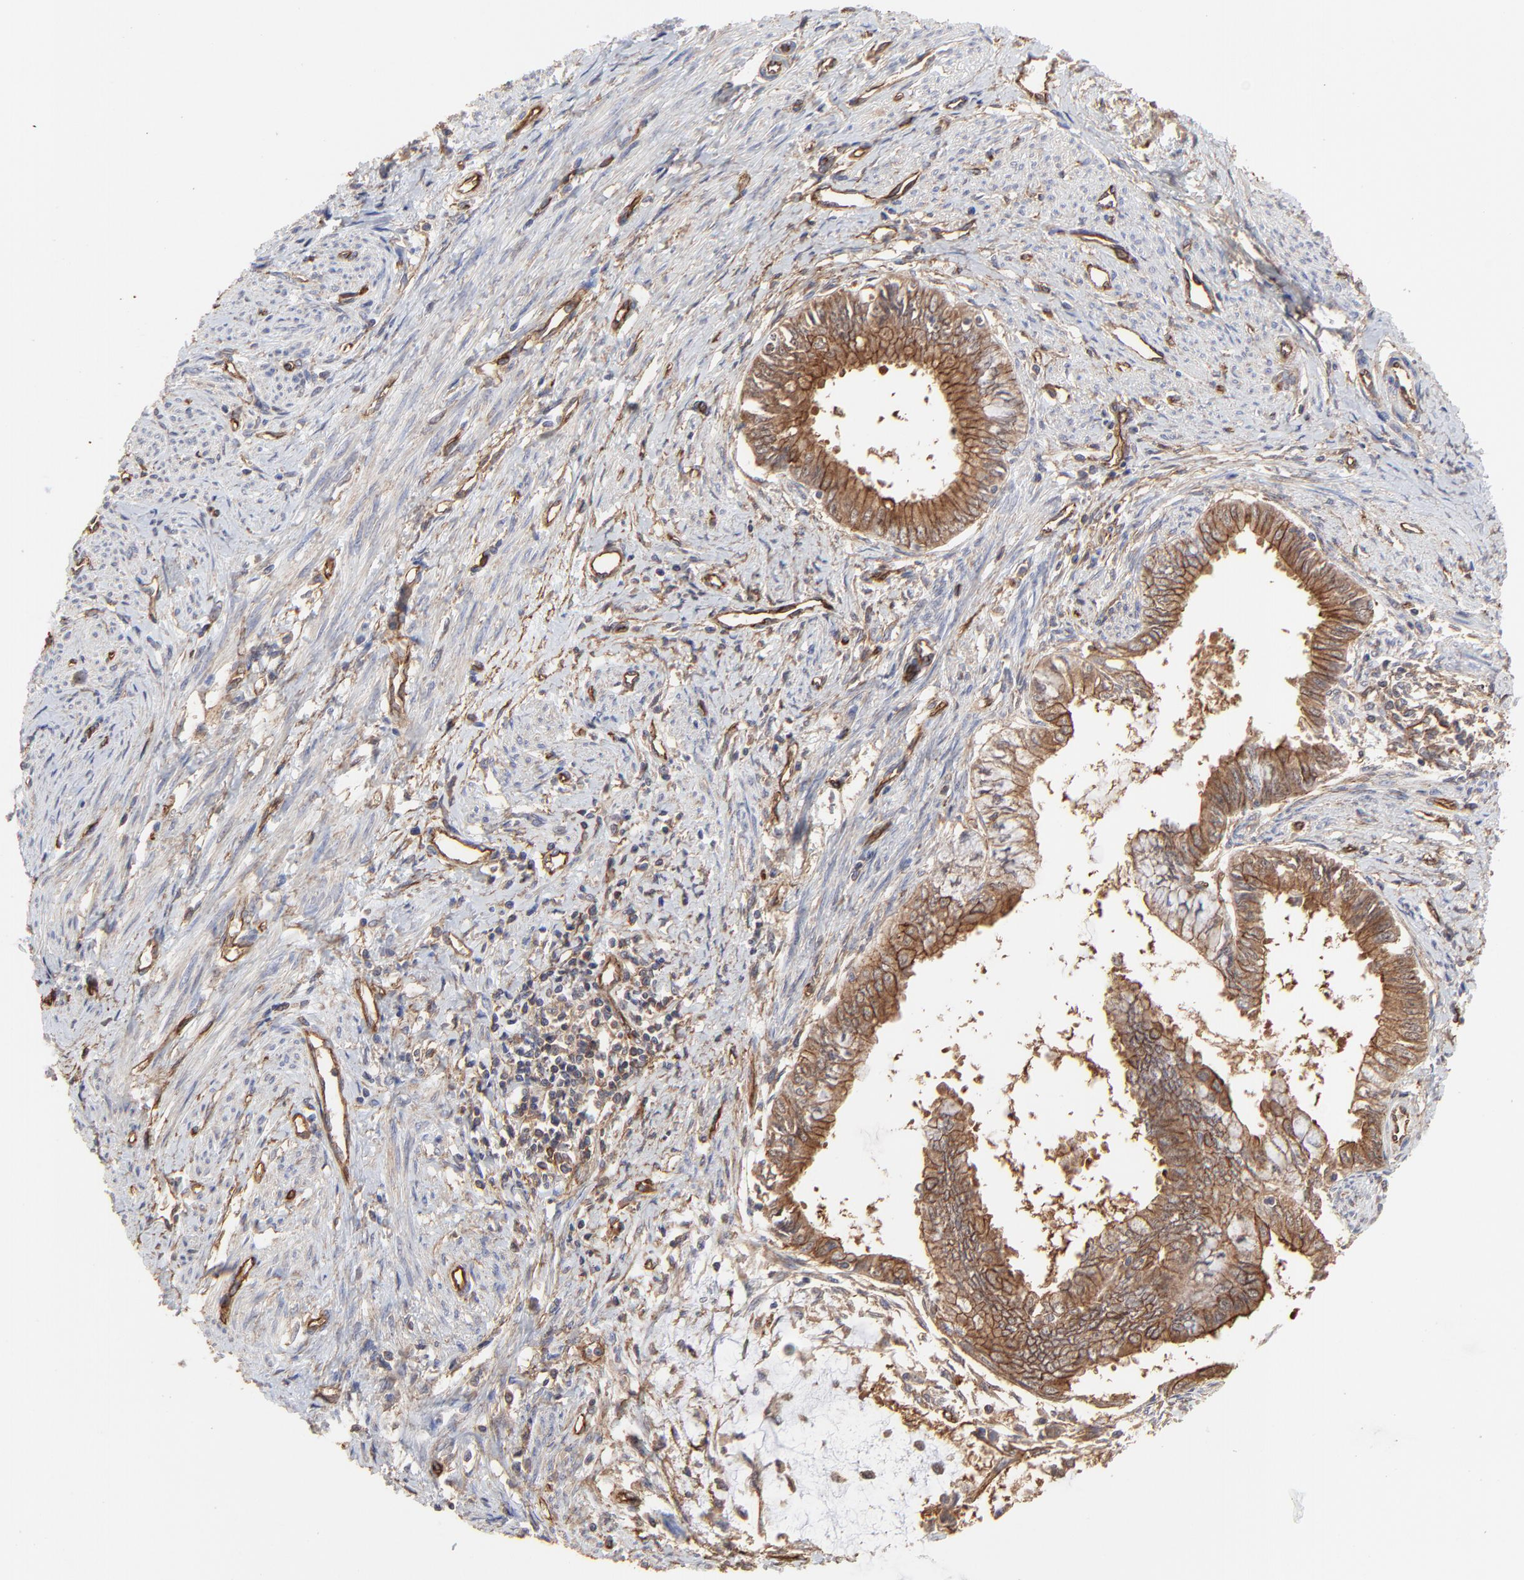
{"staining": {"intensity": "moderate", "quantity": ">75%", "location": "cytoplasmic/membranous"}, "tissue": "endometrial cancer", "cell_type": "Tumor cells", "image_type": "cancer", "snomed": [{"axis": "morphology", "description": "Adenocarcinoma, NOS"}, {"axis": "topography", "description": "Endometrium"}], "caption": "Immunohistochemical staining of endometrial adenocarcinoma reveals medium levels of moderate cytoplasmic/membranous protein positivity in approximately >75% of tumor cells.", "gene": "ARMT1", "patient": {"sex": "female", "age": 76}}